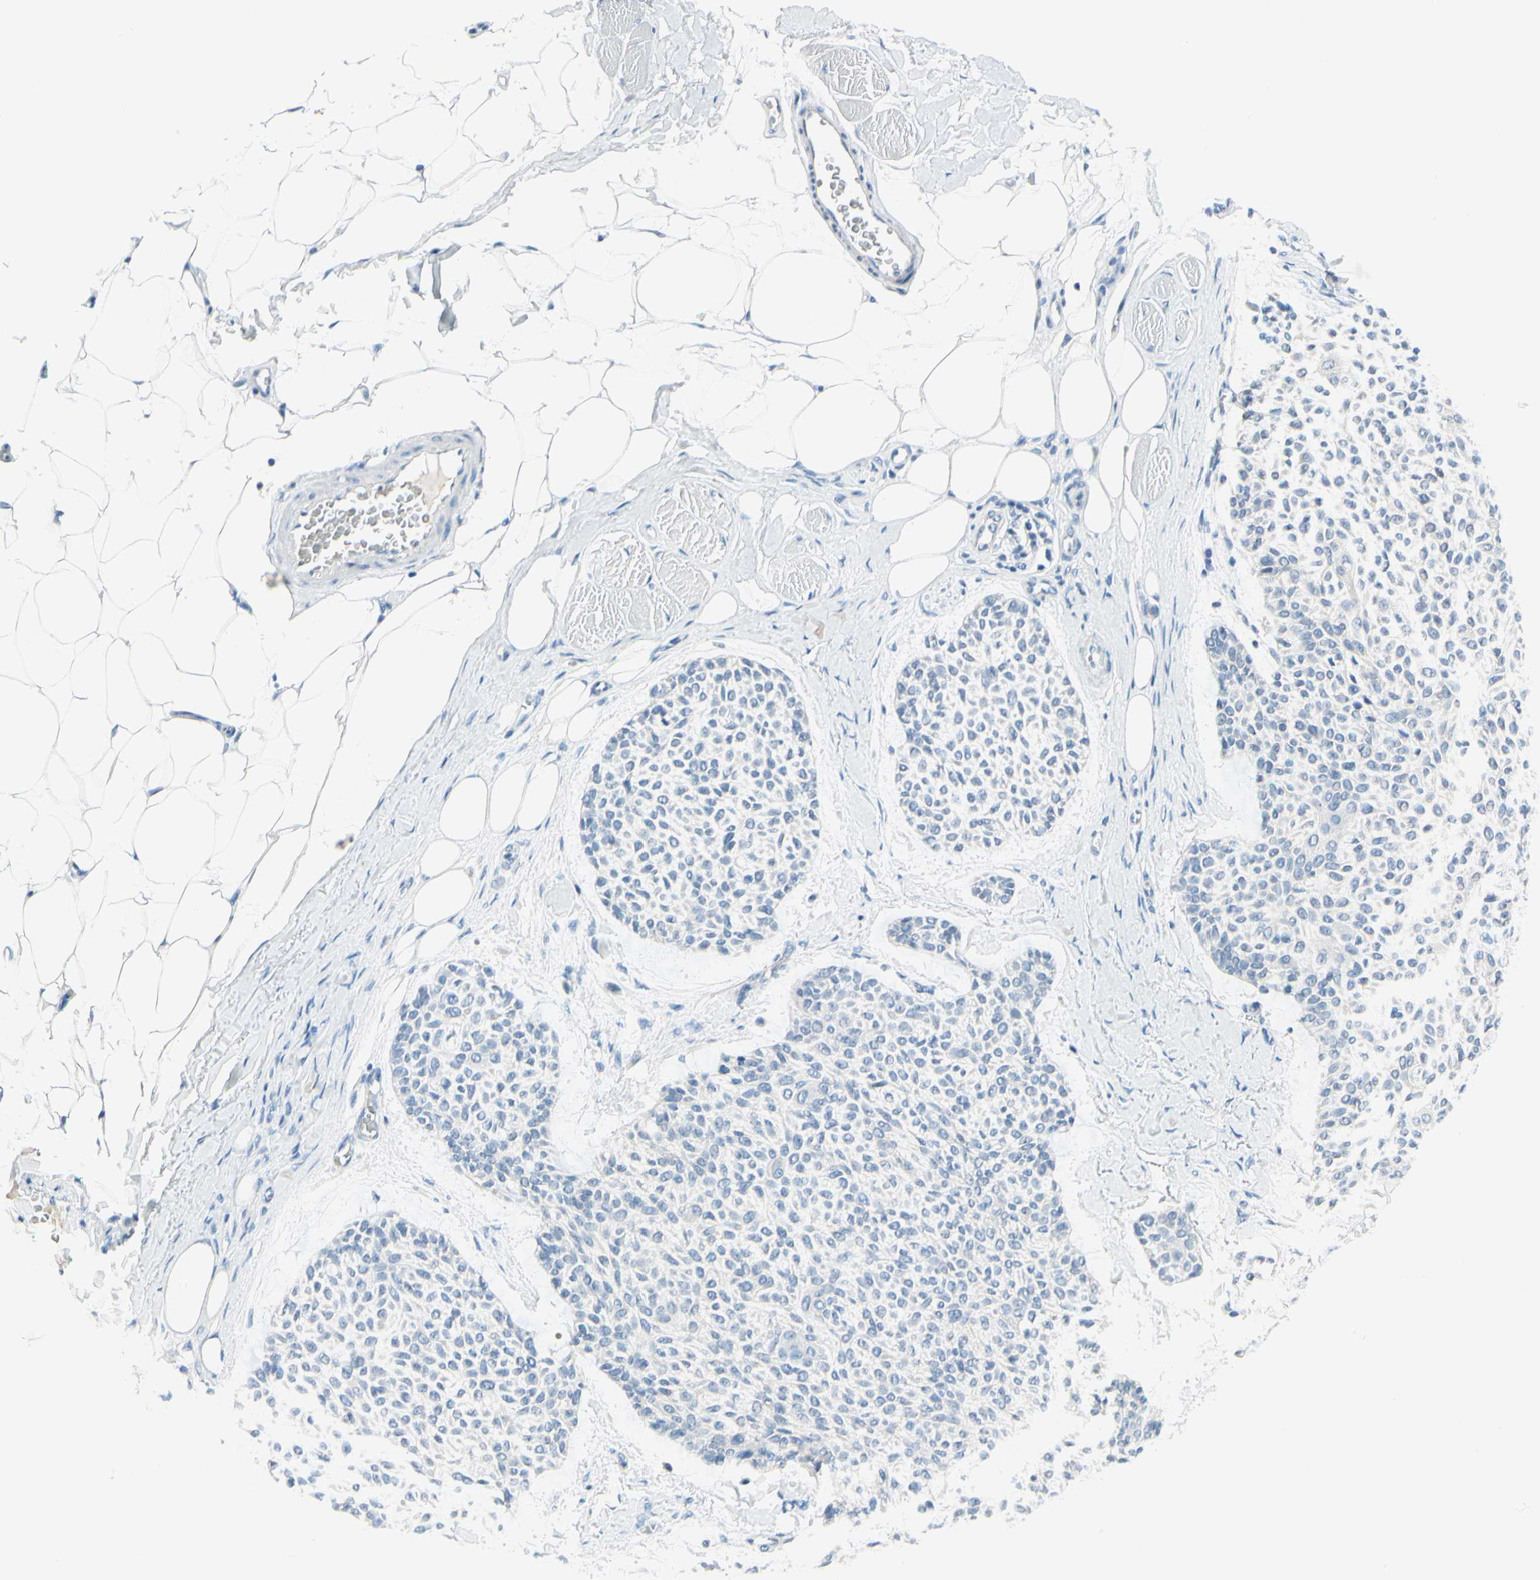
{"staining": {"intensity": "negative", "quantity": "none", "location": "none"}, "tissue": "skin cancer", "cell_type": "Tumor cells", "image_type": "cancer", "snomed": [{"axis": "morphology", "description": "Normal tissue, NOS"}, {"axis": "morphology", "description": "Basal cell carcinoma"}, {"axis": "topography", "description": "Skin"}], "caption": "Immunohistochemistry of human skin cancer reveals no expression in tumor cells.", "gene": "ZSCAN1", "patient": {"sex": "female", "age": 70}}